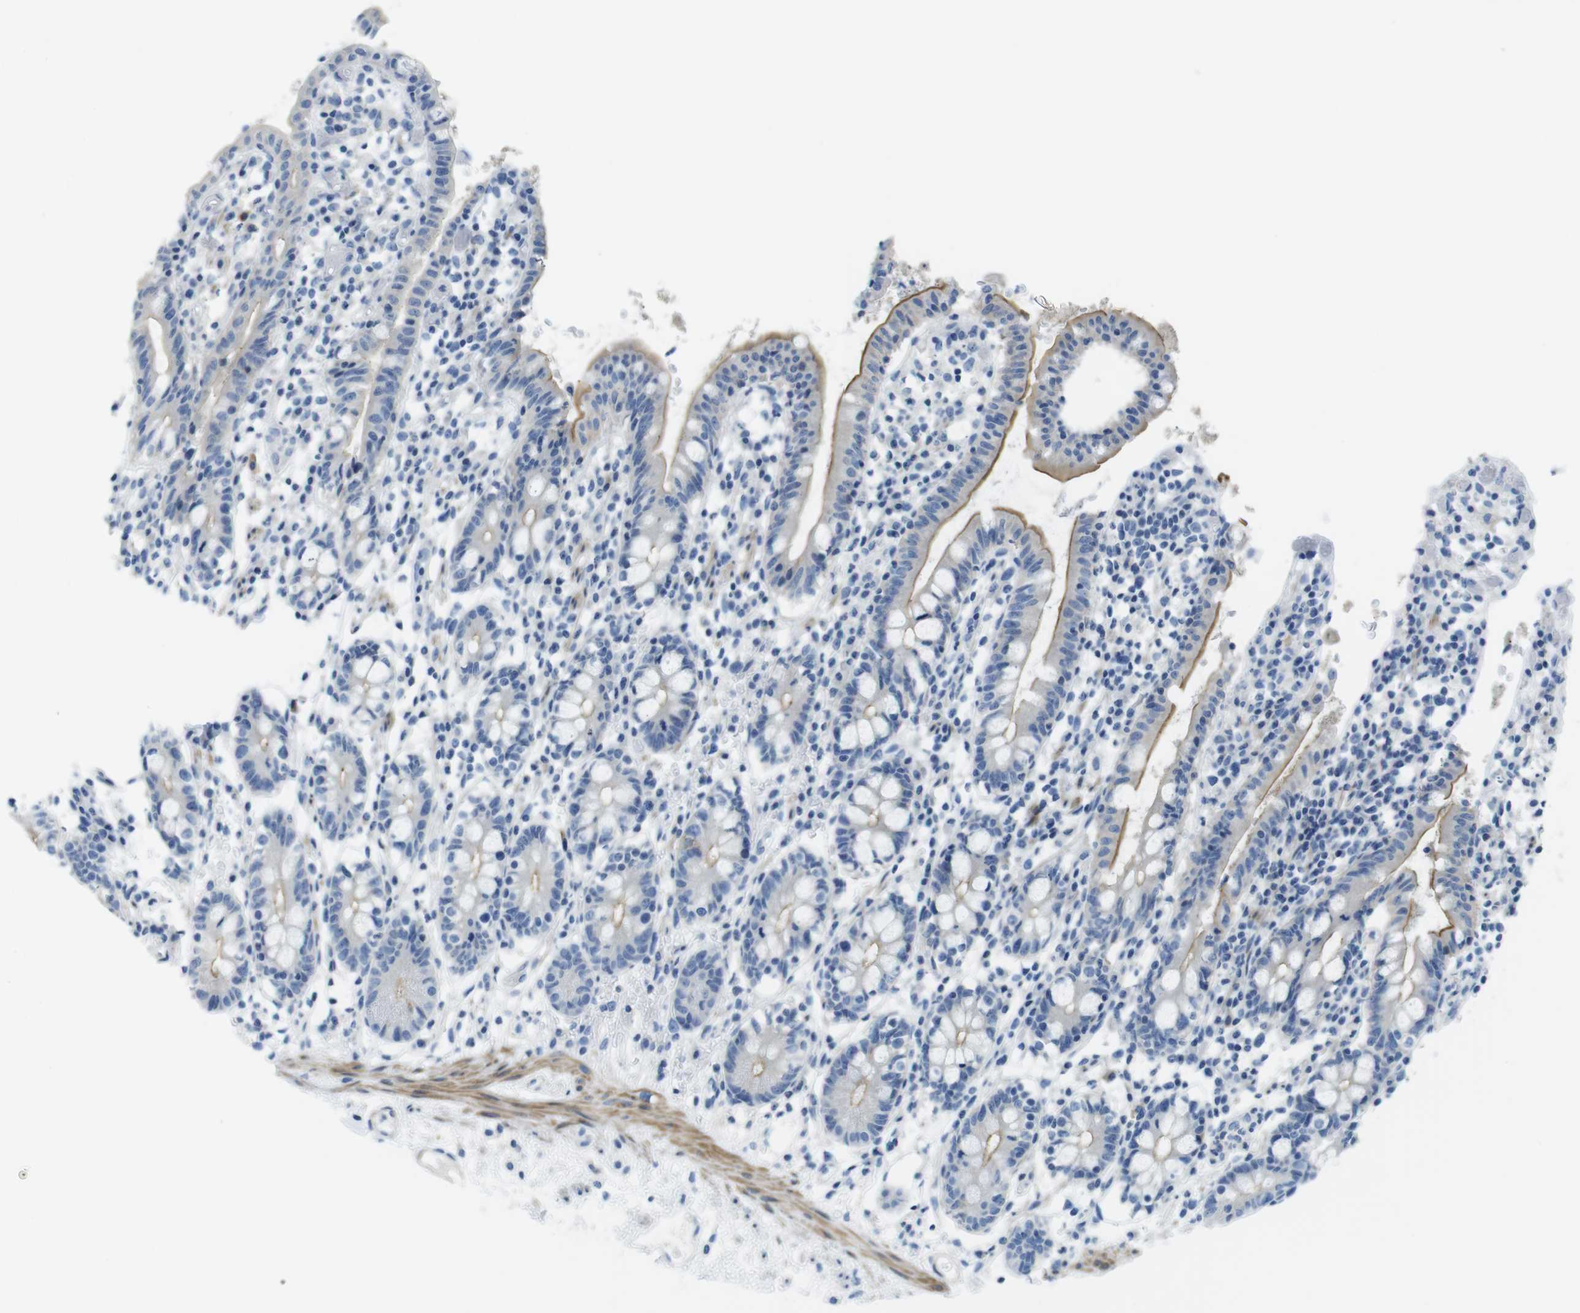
{"staining": {"intensity": "moderate", "quantity": ">75%", "location": "cytoplasmic/membranous"}, "tissue": "small intestine", "cell_type": "Glandular cells", "image_type": "normal", "snomed": [{"axis": "morphology", "description": "Normal tissue, NOS"}, {"axis": "morphology", "description": "Cystadenocarcinoma, serous, Metastatic site"}, {"axis": "topography", "description": "Small intestine"}], "caption": "This image displays immunohistochemistry (IHC) staining of benign small intestine, with medium moderate cytoplasmic/membranous positivity in about >75% of glandular cells.", "gene": "ASIC5", "patient": {"sex": "female", "age": 61}}